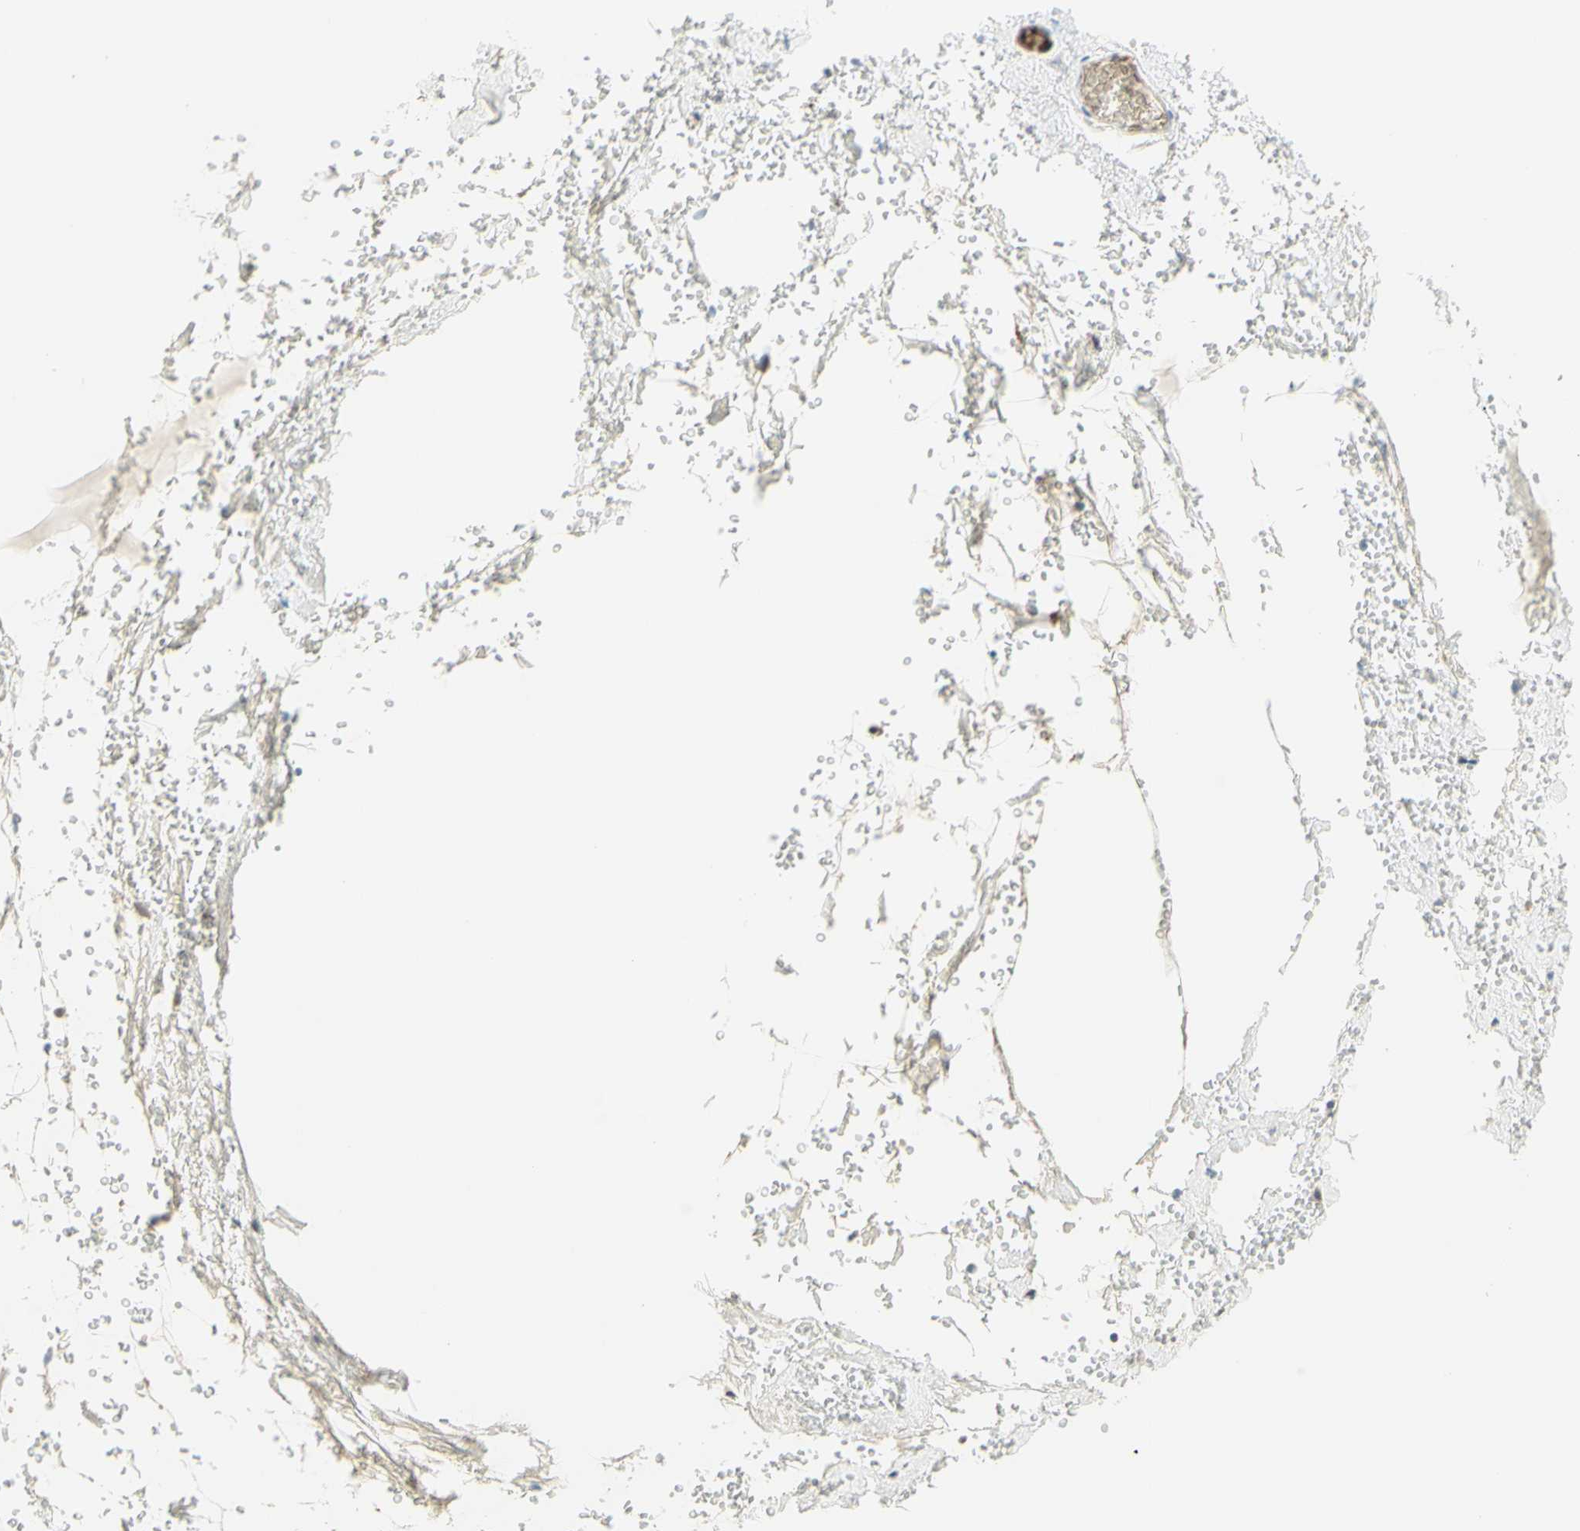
{"staining": {"intensity": "negative", "quantity": "none", "location": "none"}, "tissue": "breast", "cell_type": "Adipocytes", "image_type": "normal", "snomed": [{"axis": "morphology", "description": "Normal tissue, NOS"}, {"axis": "topography", "description": "Breast"}], "caption": "The micrograph displays no significant expression in adipocytes of breast. (Stains: DAB (3,3'-diaminobenzidine) immunohistochemistry with hematoxylin counter stain, Microscopy: brightfield microscopy at high magnification).", "gene": "ANGPT2", "patient": {"sex": "female", "age": 27}}